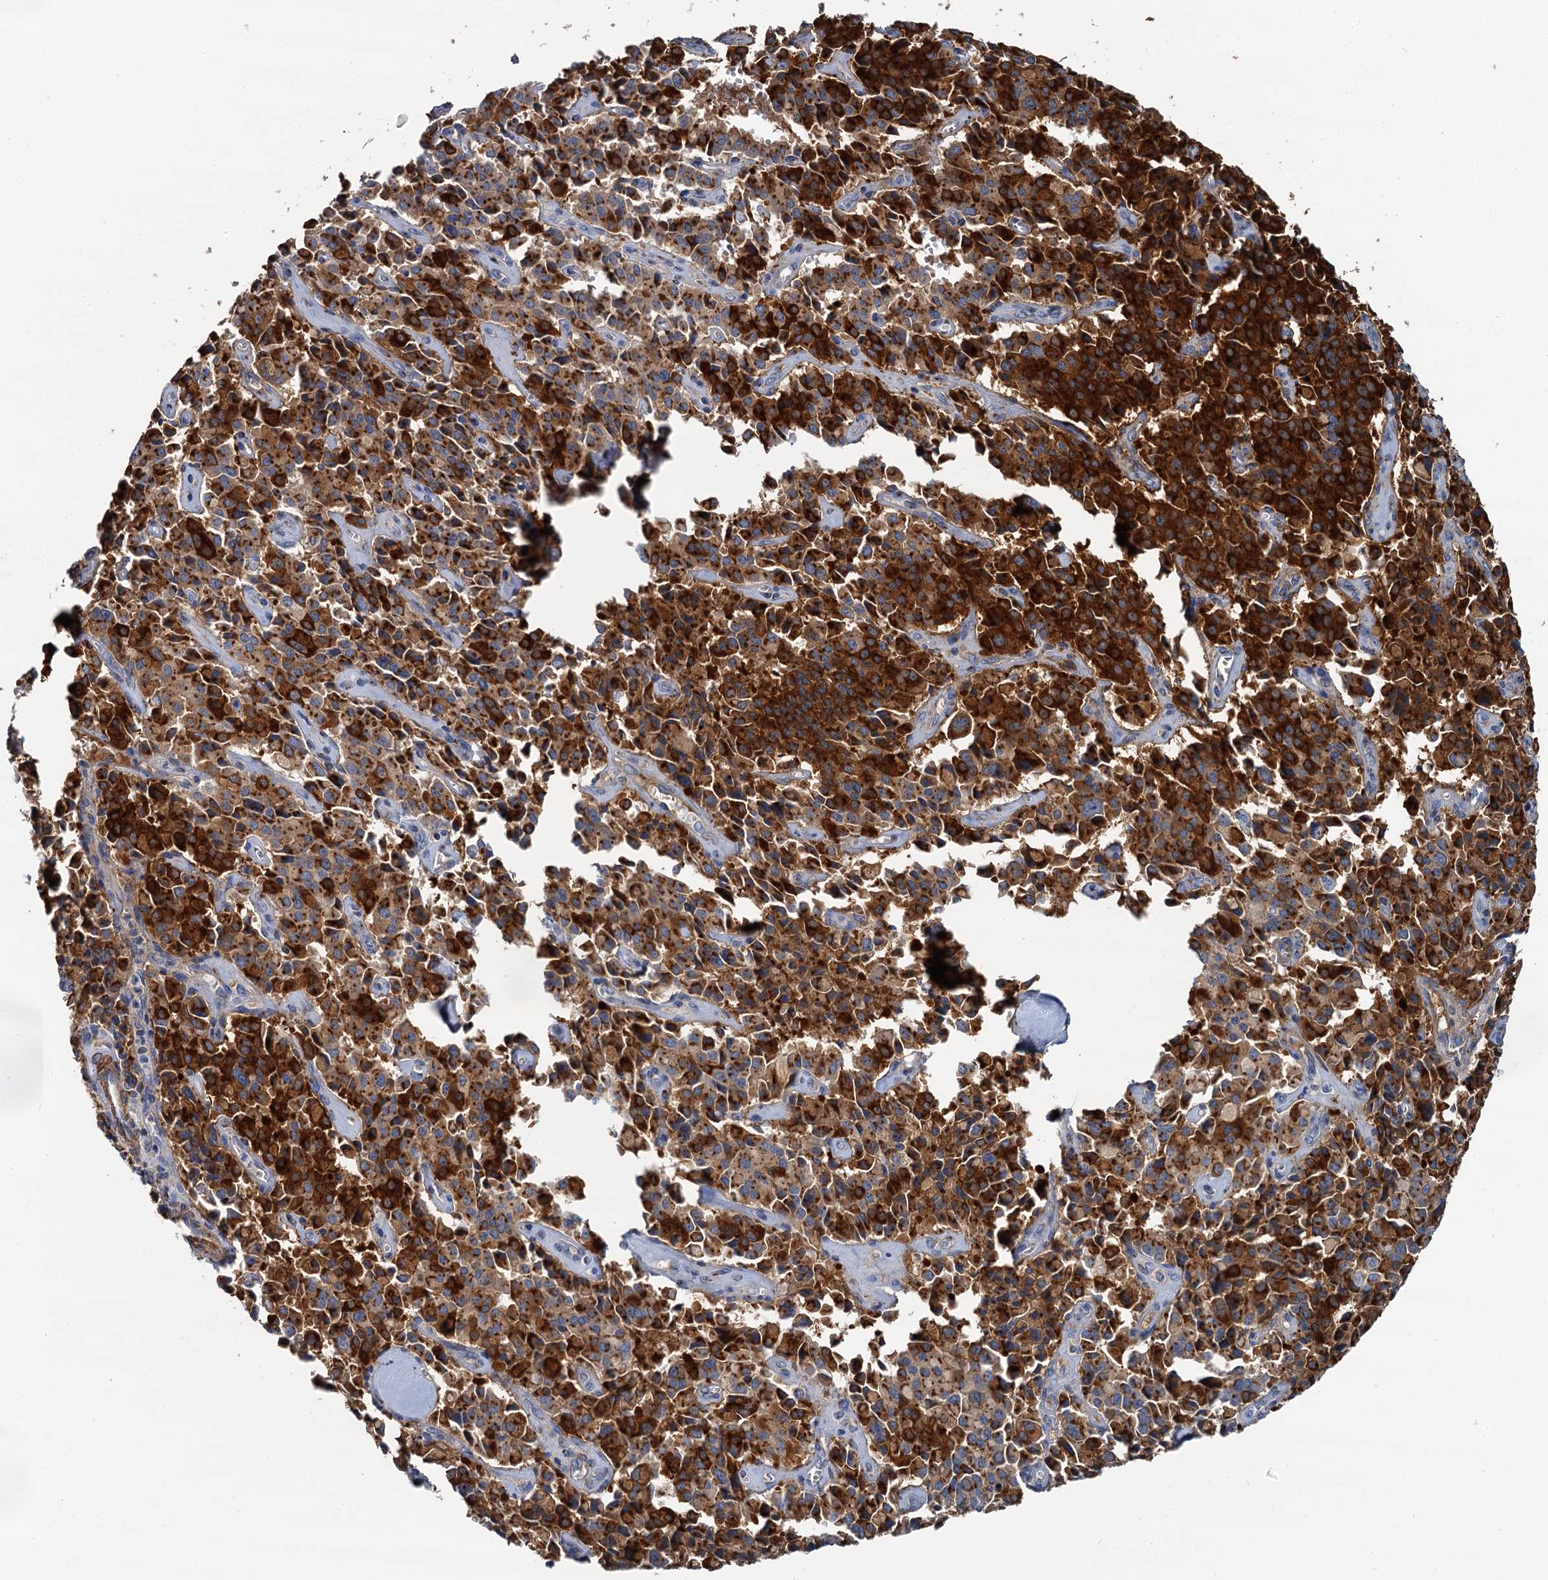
{"staining": {"intensity": "strong", "quantity": ">75%", "location": "cytoplasmic/membranous"}, "tissue": "pancreatic cancer", "cell_type": "Tumor cells", "image_type": "cancer", "snomed": [{"axis": "morphology", "description": "Adenocarcinoma, NOS"}, {"axis": "topography", "description": "Pancreas"}], "caption": "Immunohistochemistry (IHC) micrograph of pancreatic adenocarcinoma stained for a protein (brown), which exhibits high levels of strong cytoplasmic/membranous expression in about >75% of tumor cells.", "gene": "BET1L", "patient": {"sex": "male", "age": 65}}